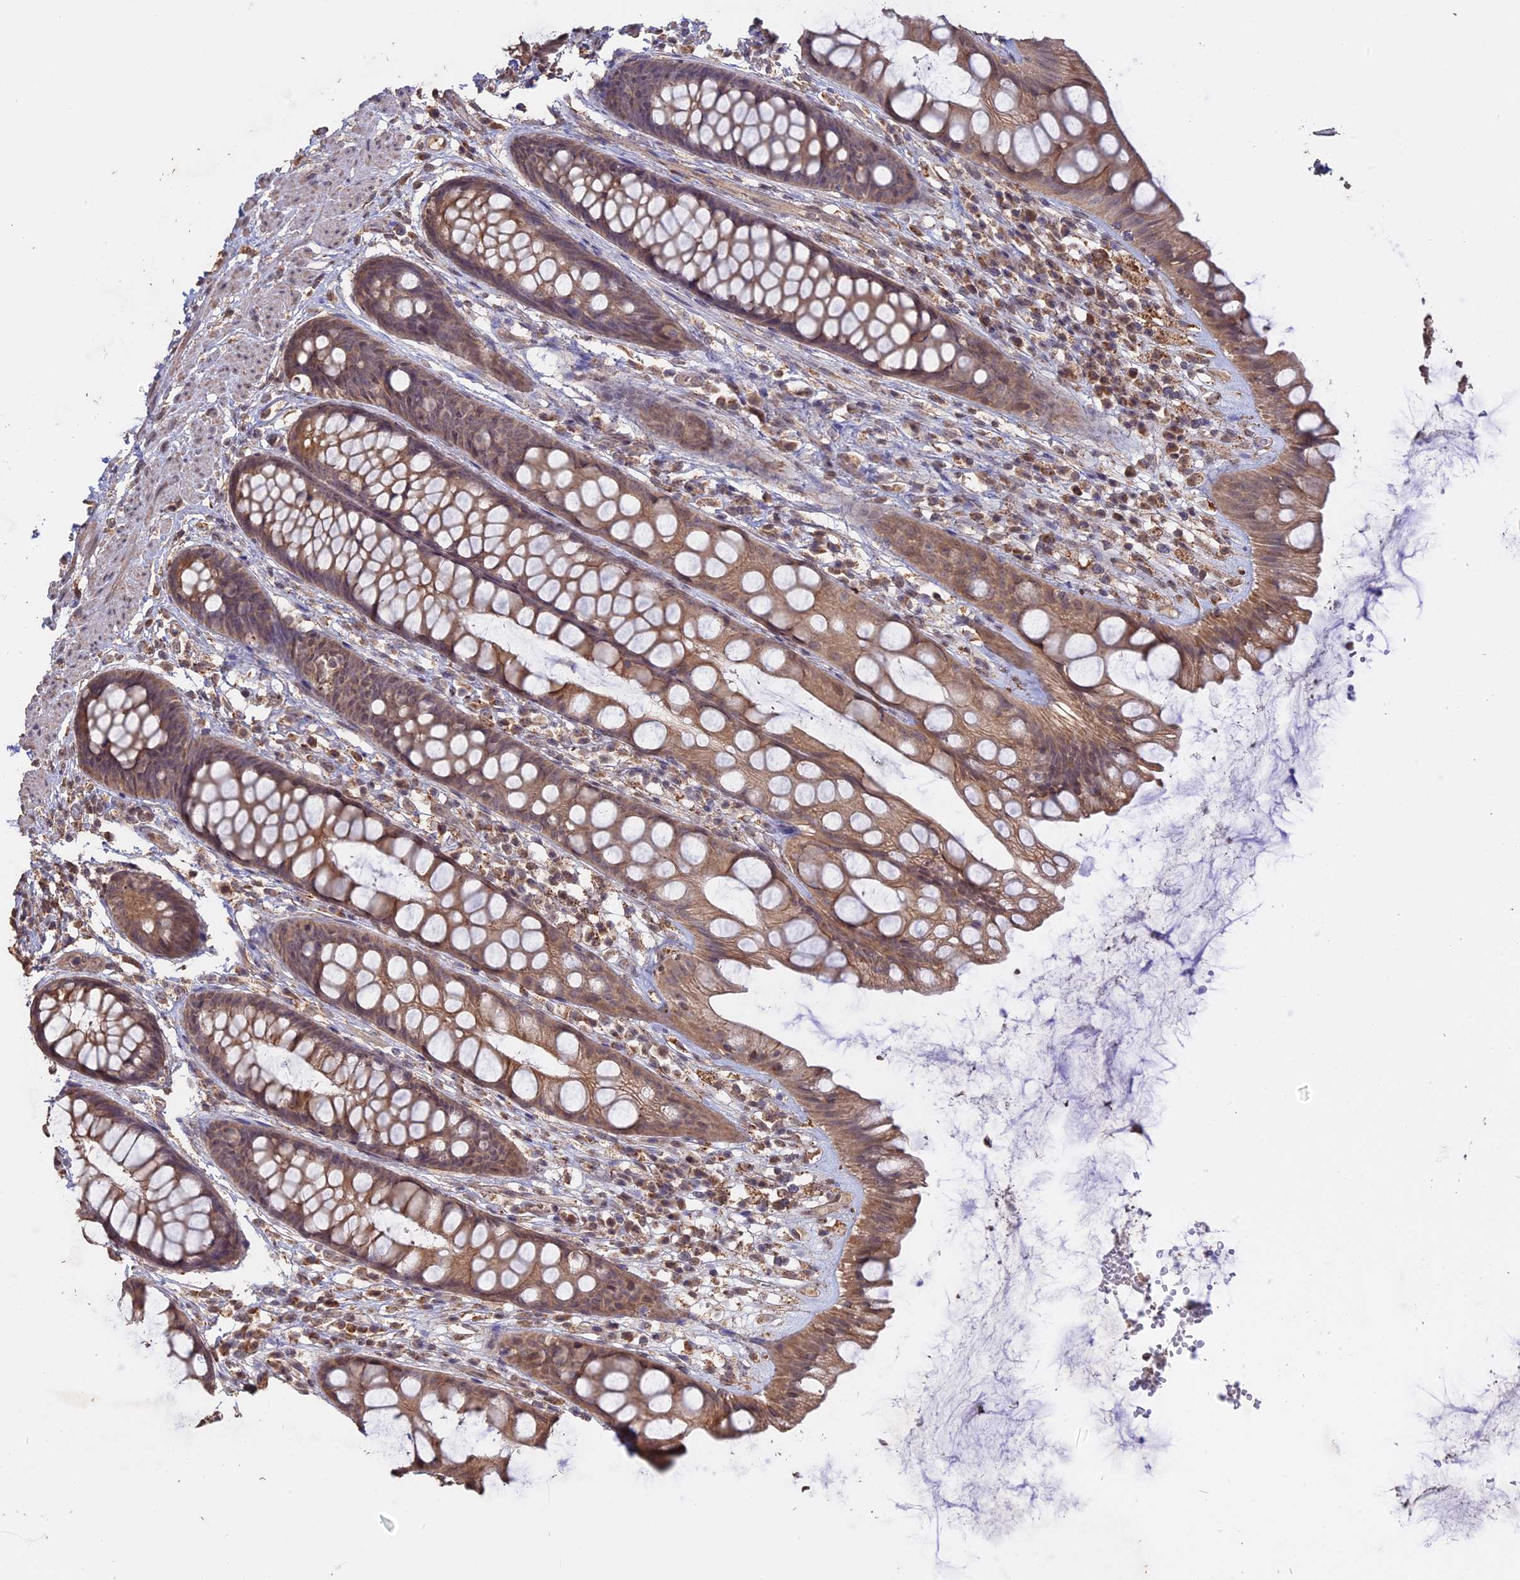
{"staining": {"intensity": "moderate", "quantity": ">75%", "location": "cytoplasmic/membranous,nuclear"}, "tissue": "rectum", "cell_type": "Glandular cells", "image_type": "normal", "snomed": [{"axis": "morphology", "description": "Normal tissue, NOS"}, {"axis": "topography", "description": "Rectum"}], "caption": "A brown stain shows moderate cytoplasmic/membranous,nuclear positivity of a protein in glandular cells of unremarkable human rectum.", "gene": "FAM210B", "patient": {"sex": "male", "age": 74}}